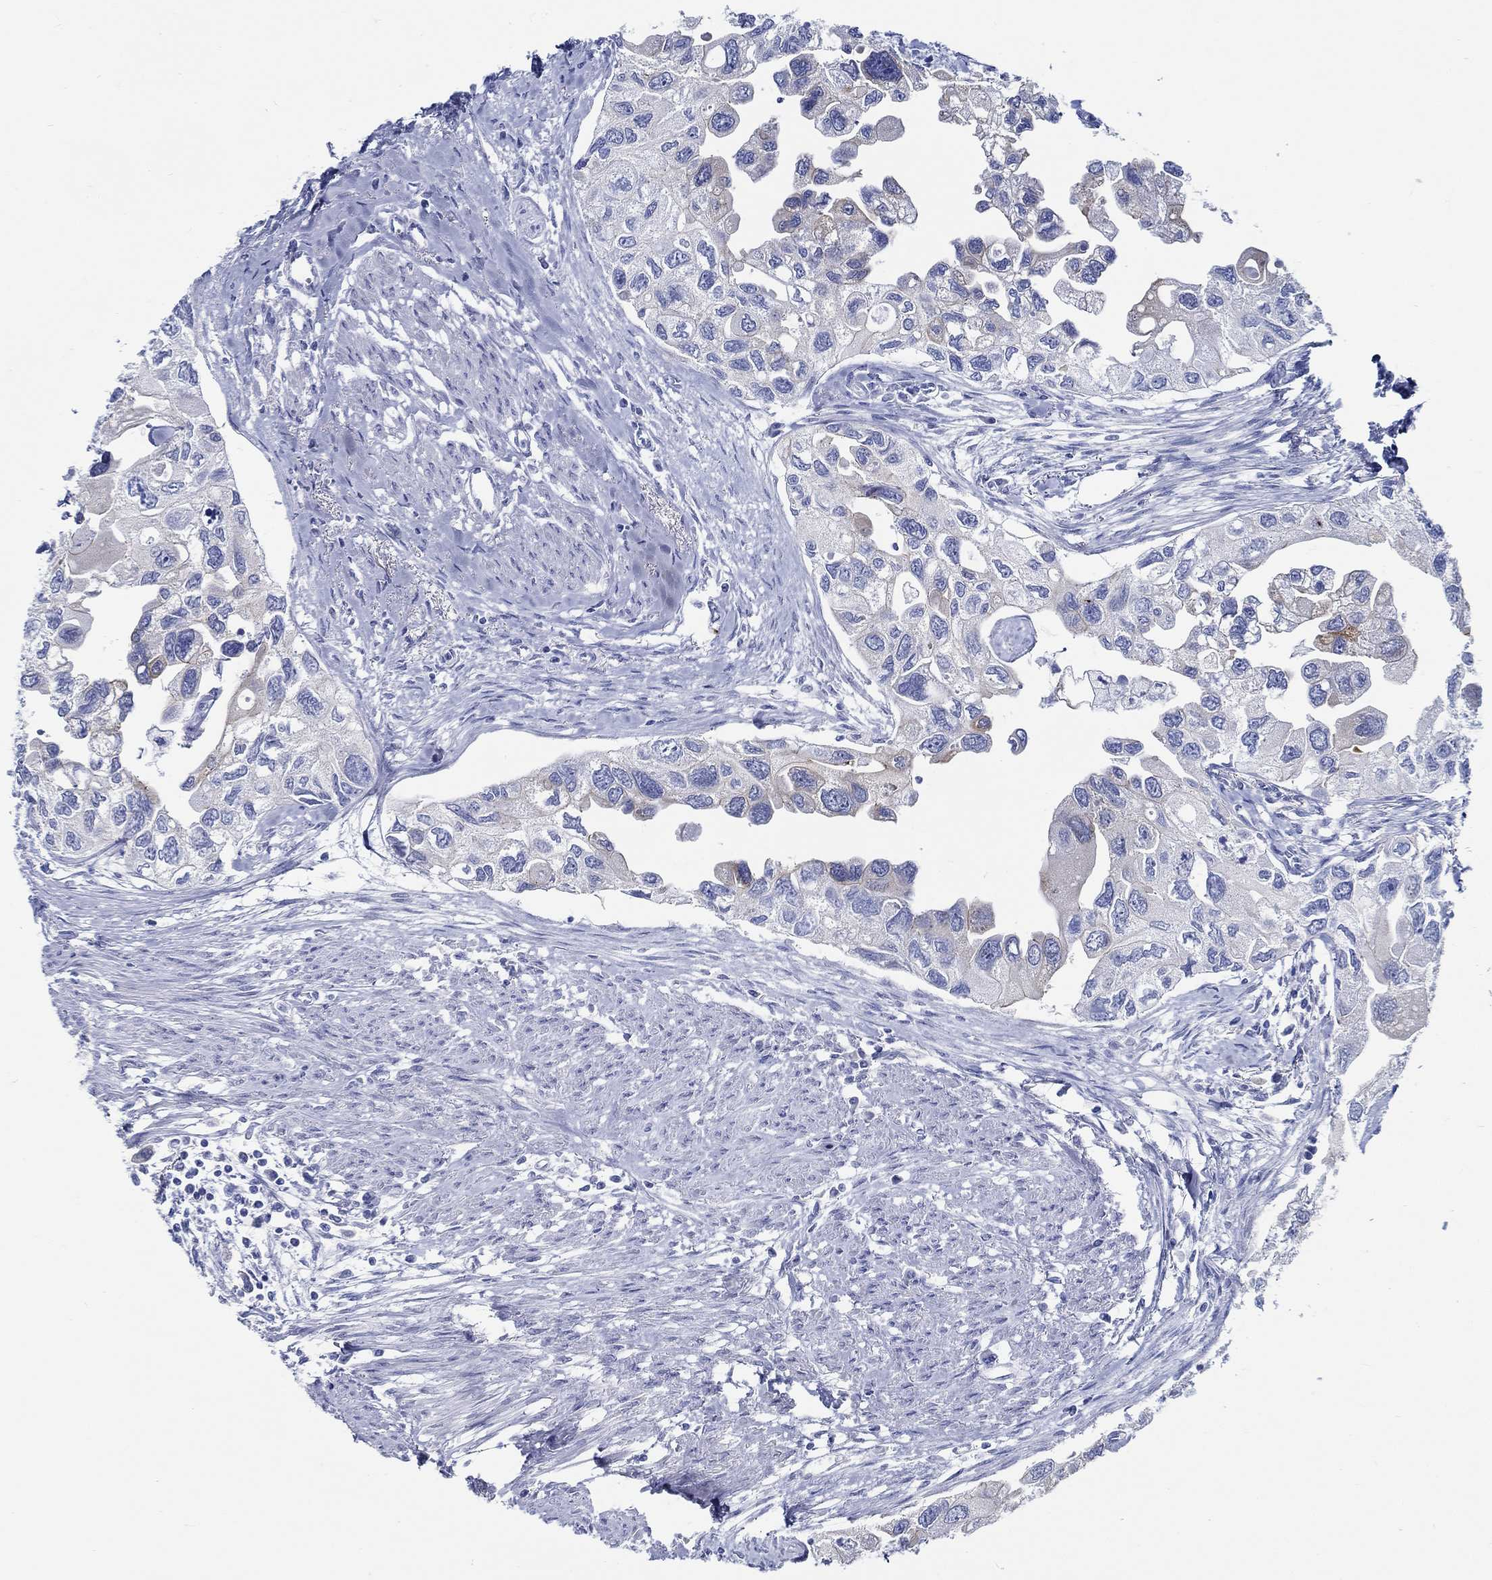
{"staining": {"intensity": "moderate", "quantity": "<25%", "location": "cytoplasmic/membranous"}, "tissue": "urothelial cancer", "cell_type": "Tumor cells", "image_type": "cancer", "snomed": [{"axis": "morphology", "description": "Urothelial carcinoma, High grade"}, {"axis": "topography", "description": "Urinary bladder"}], "caption": "There is low levels of moderate cytoplasmic/membranous positivity in tumor cells of urothelial cancer, as demonstrated by immunohistochemical staining (brown color).", "gene": "RD3L", "patient": {"sex": "male", "age": 59}}